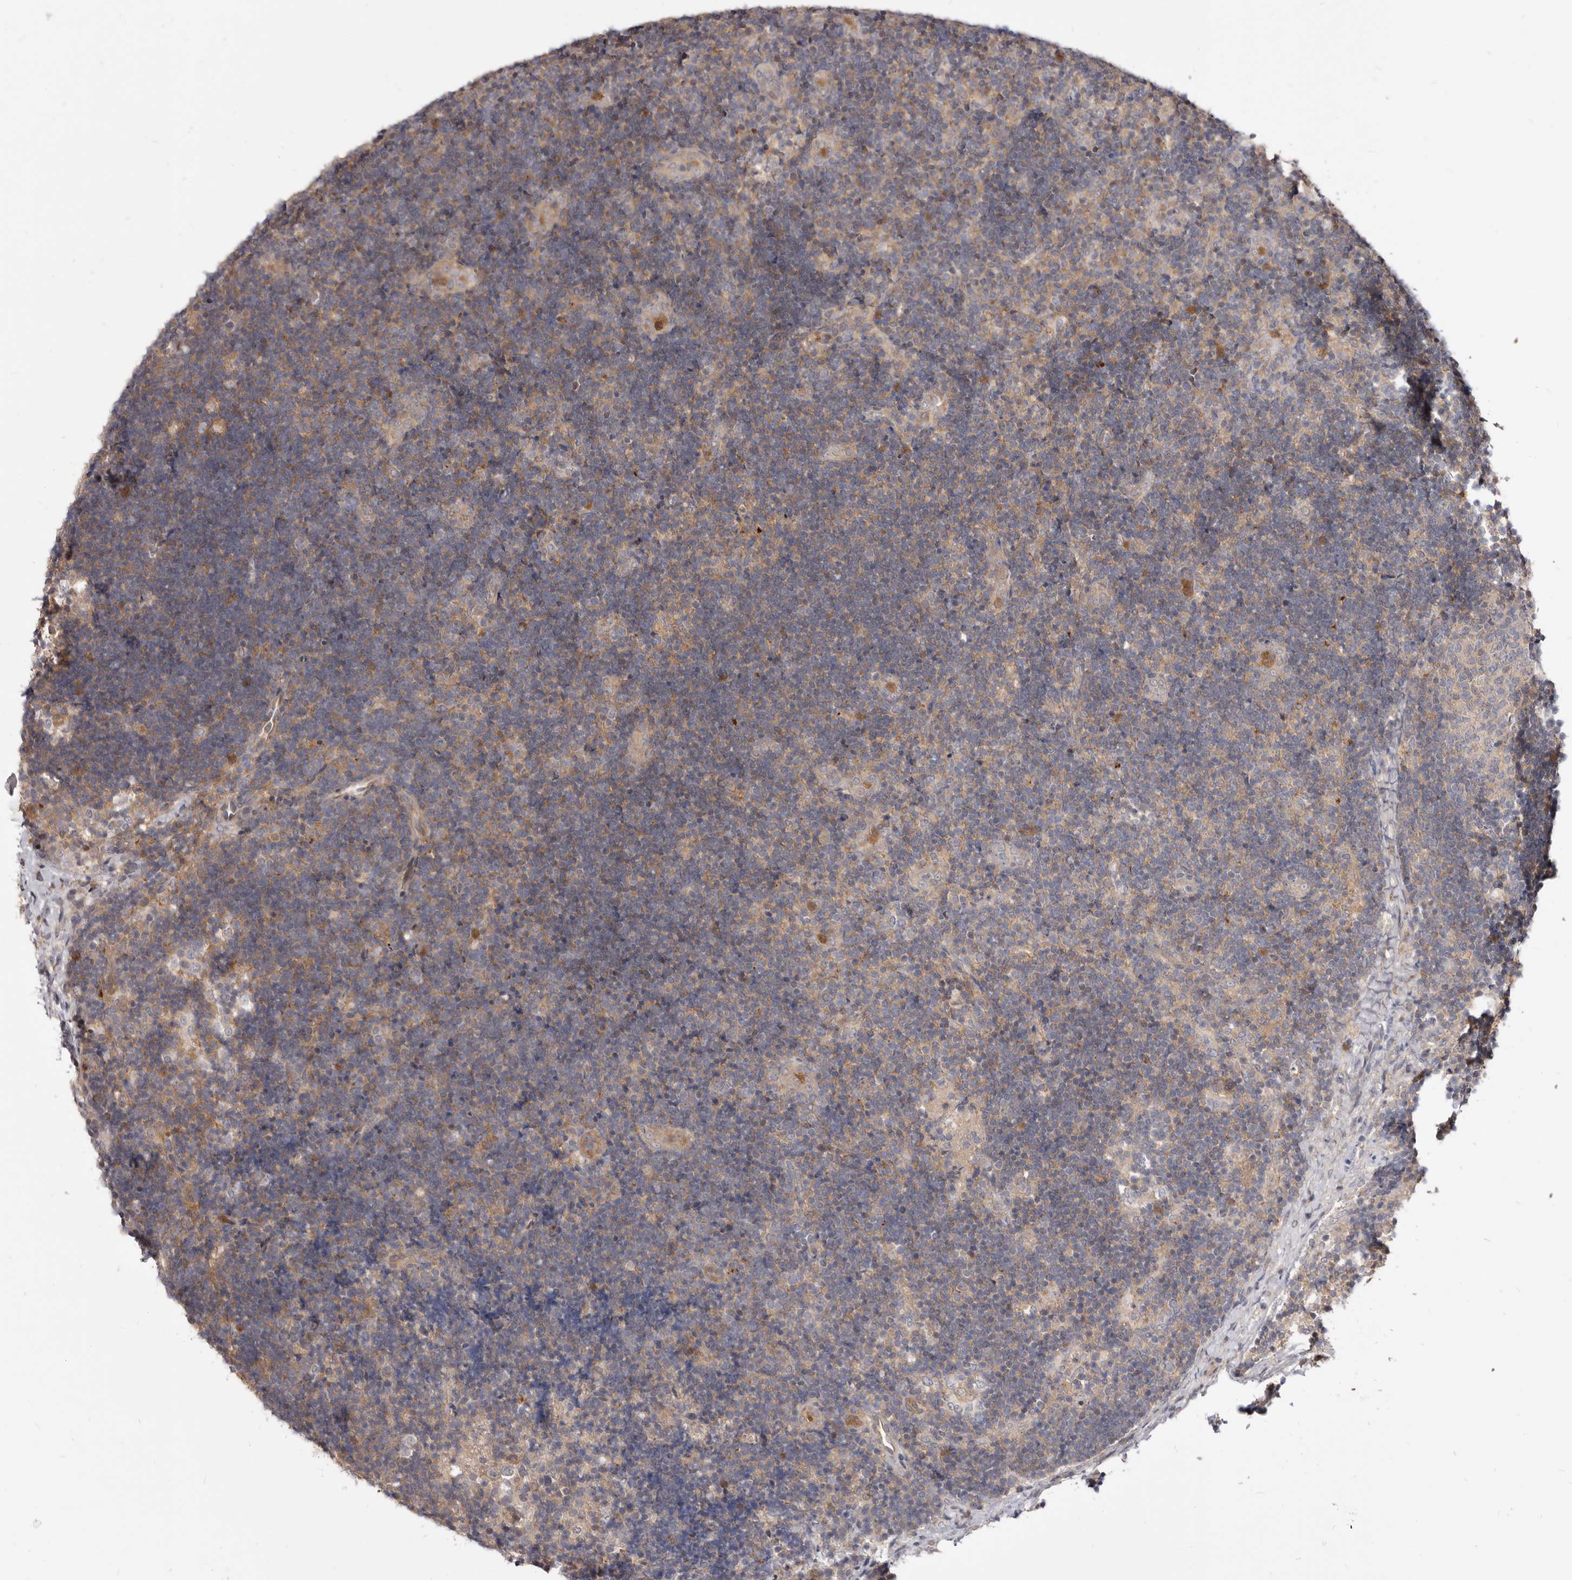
{"staining": {"intensity": "negative", "quantity": "none", "location": "none"}, "tissue": "lymph node", "cell_type": "Germinal center cells", "image_type": "normal", "snomed": [{"axis": "morphology", "description": "Normal tissue, NOS"}, {"axis": "topography", "description": "Lymph node"}], "caption": "This is a micrograph of immunohistochemistry staining of benign lymph node, which shows no expression in germinal center cells.", "gene": "TC2N", "patient": {"sex": "female", "age": 22}}